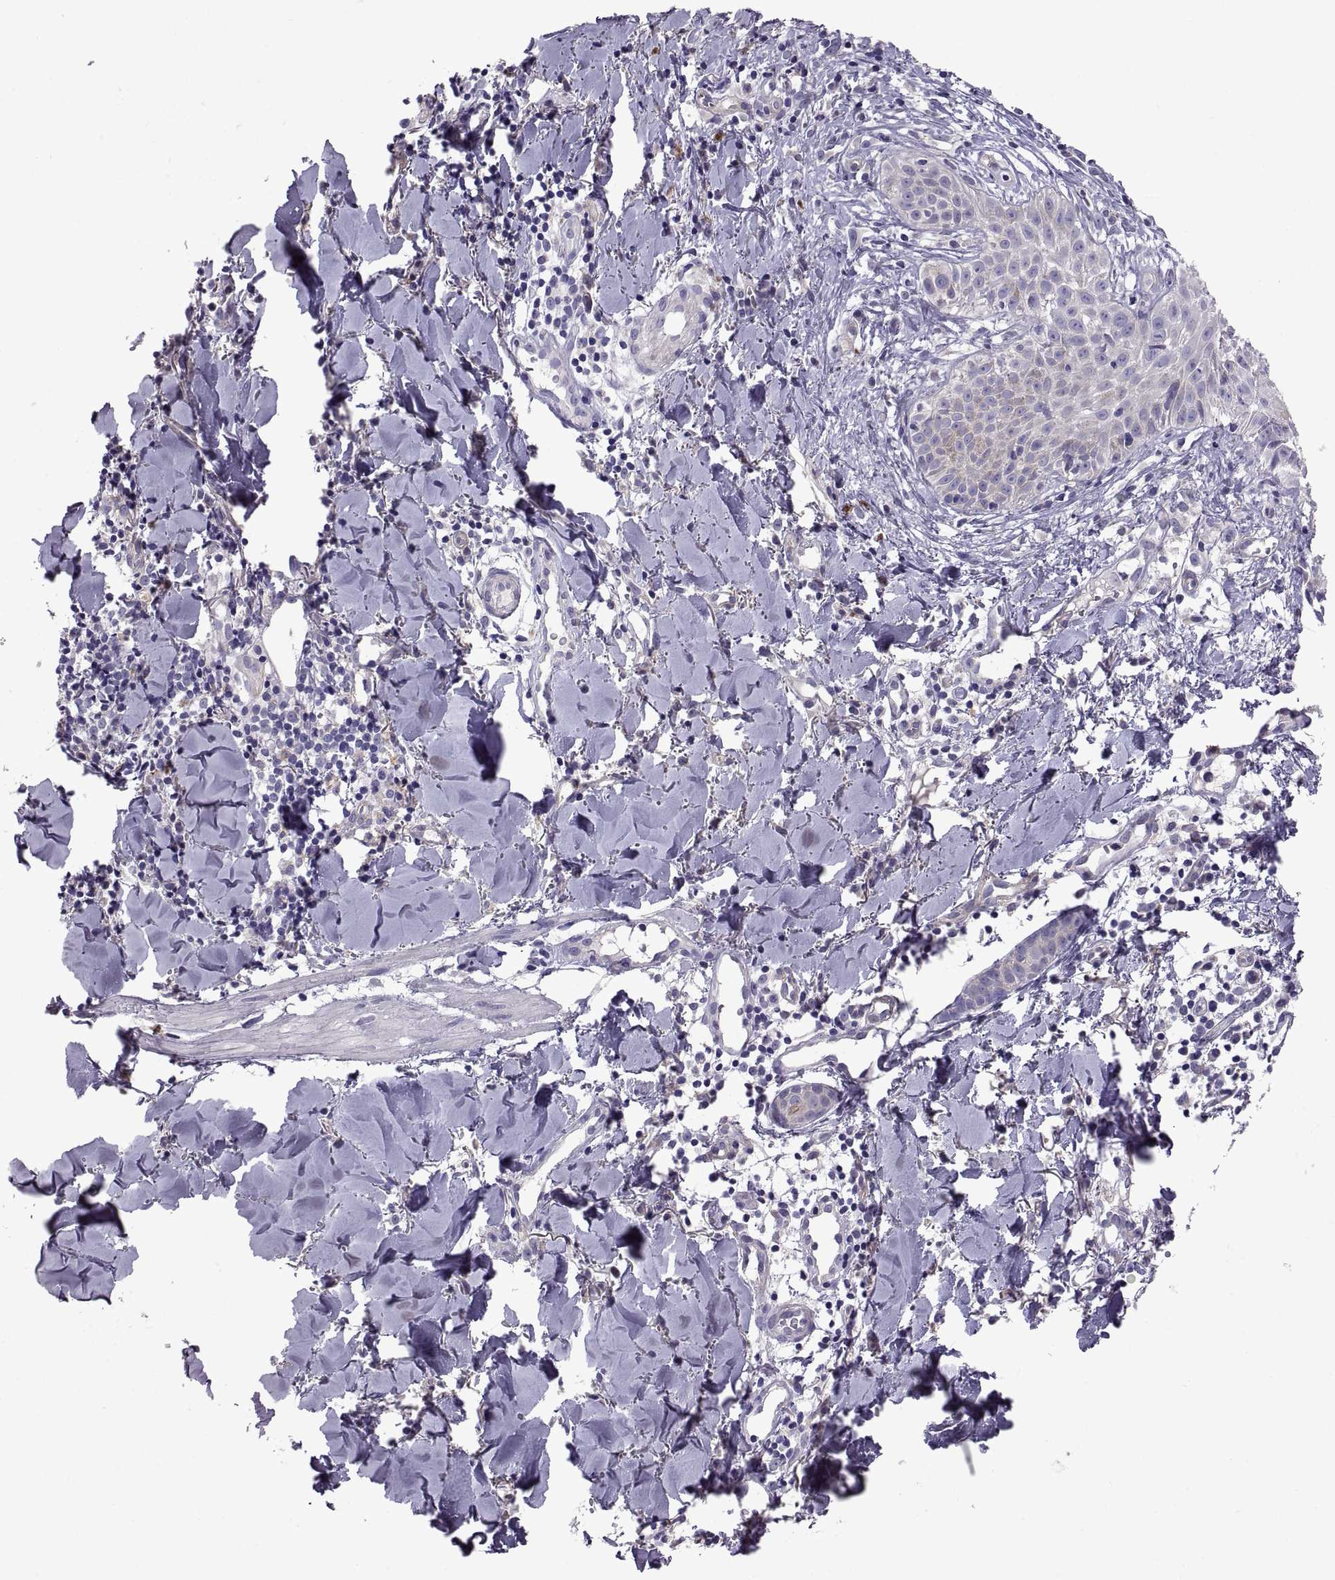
{"staining": {"intensity": "negative", "quantity": "none", "location": "none"}, "tissue": "melanoma", "cell_type": "Tumor cells", "image_type": "cancer", "snomed": [{"axis": "morphology", "description": "Malignant melanoma, NOS"}, {"axis": "topography", "description": "Skin"}], "caption": "This is an immunohistochemistry image of melanoma. There is no expression in tumor cells.", "gene": "ARSL", "patient": {"sex": "male", "age": 51}}